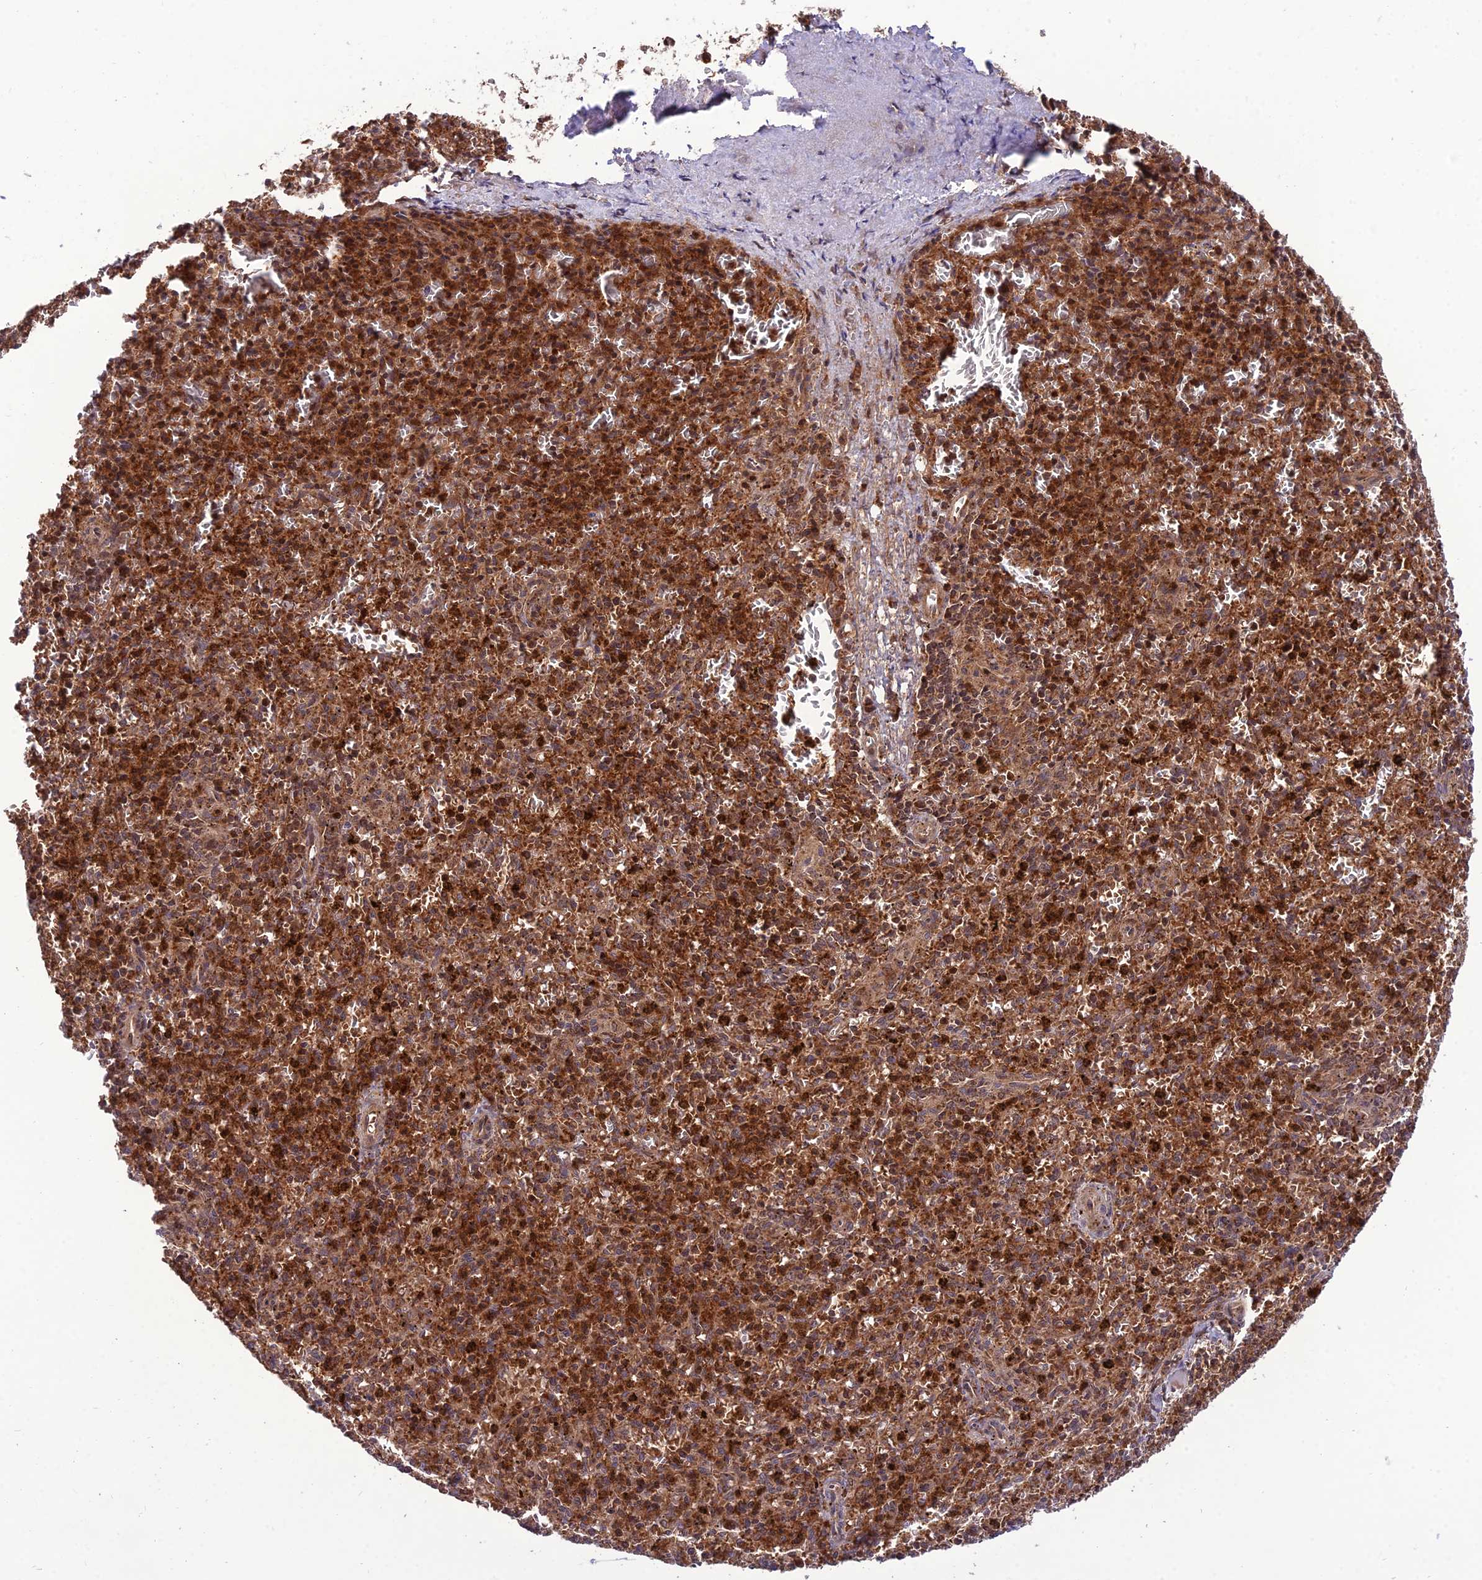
{"staining": {"intensity": "strong", "quantity": ">75%", "location": "cytoplasmic/membranous,nuclear"}, "tissue": "spleen", "cell_type": "Cells in red pulp", "image_type": "normal", "snomed": [{"axis": "morphology", "description": "Normal tissue, NOS"}, {"axis": "topography", "description": "Spleen"}], "caption": "DAB immunohistochemical staining of unremarkable spleen displays strong cytoplasmic/membranous,nuclear protein expression in approximately >75% of cells in red pulp. The staining was performed using DAB to visualize the protein expression in brown, while the nuclei were stained in blue with hematoxylin (Magnification: 20x).", "gene": "NDUFC1", "patient": {"sex": "male", "age": 72}}